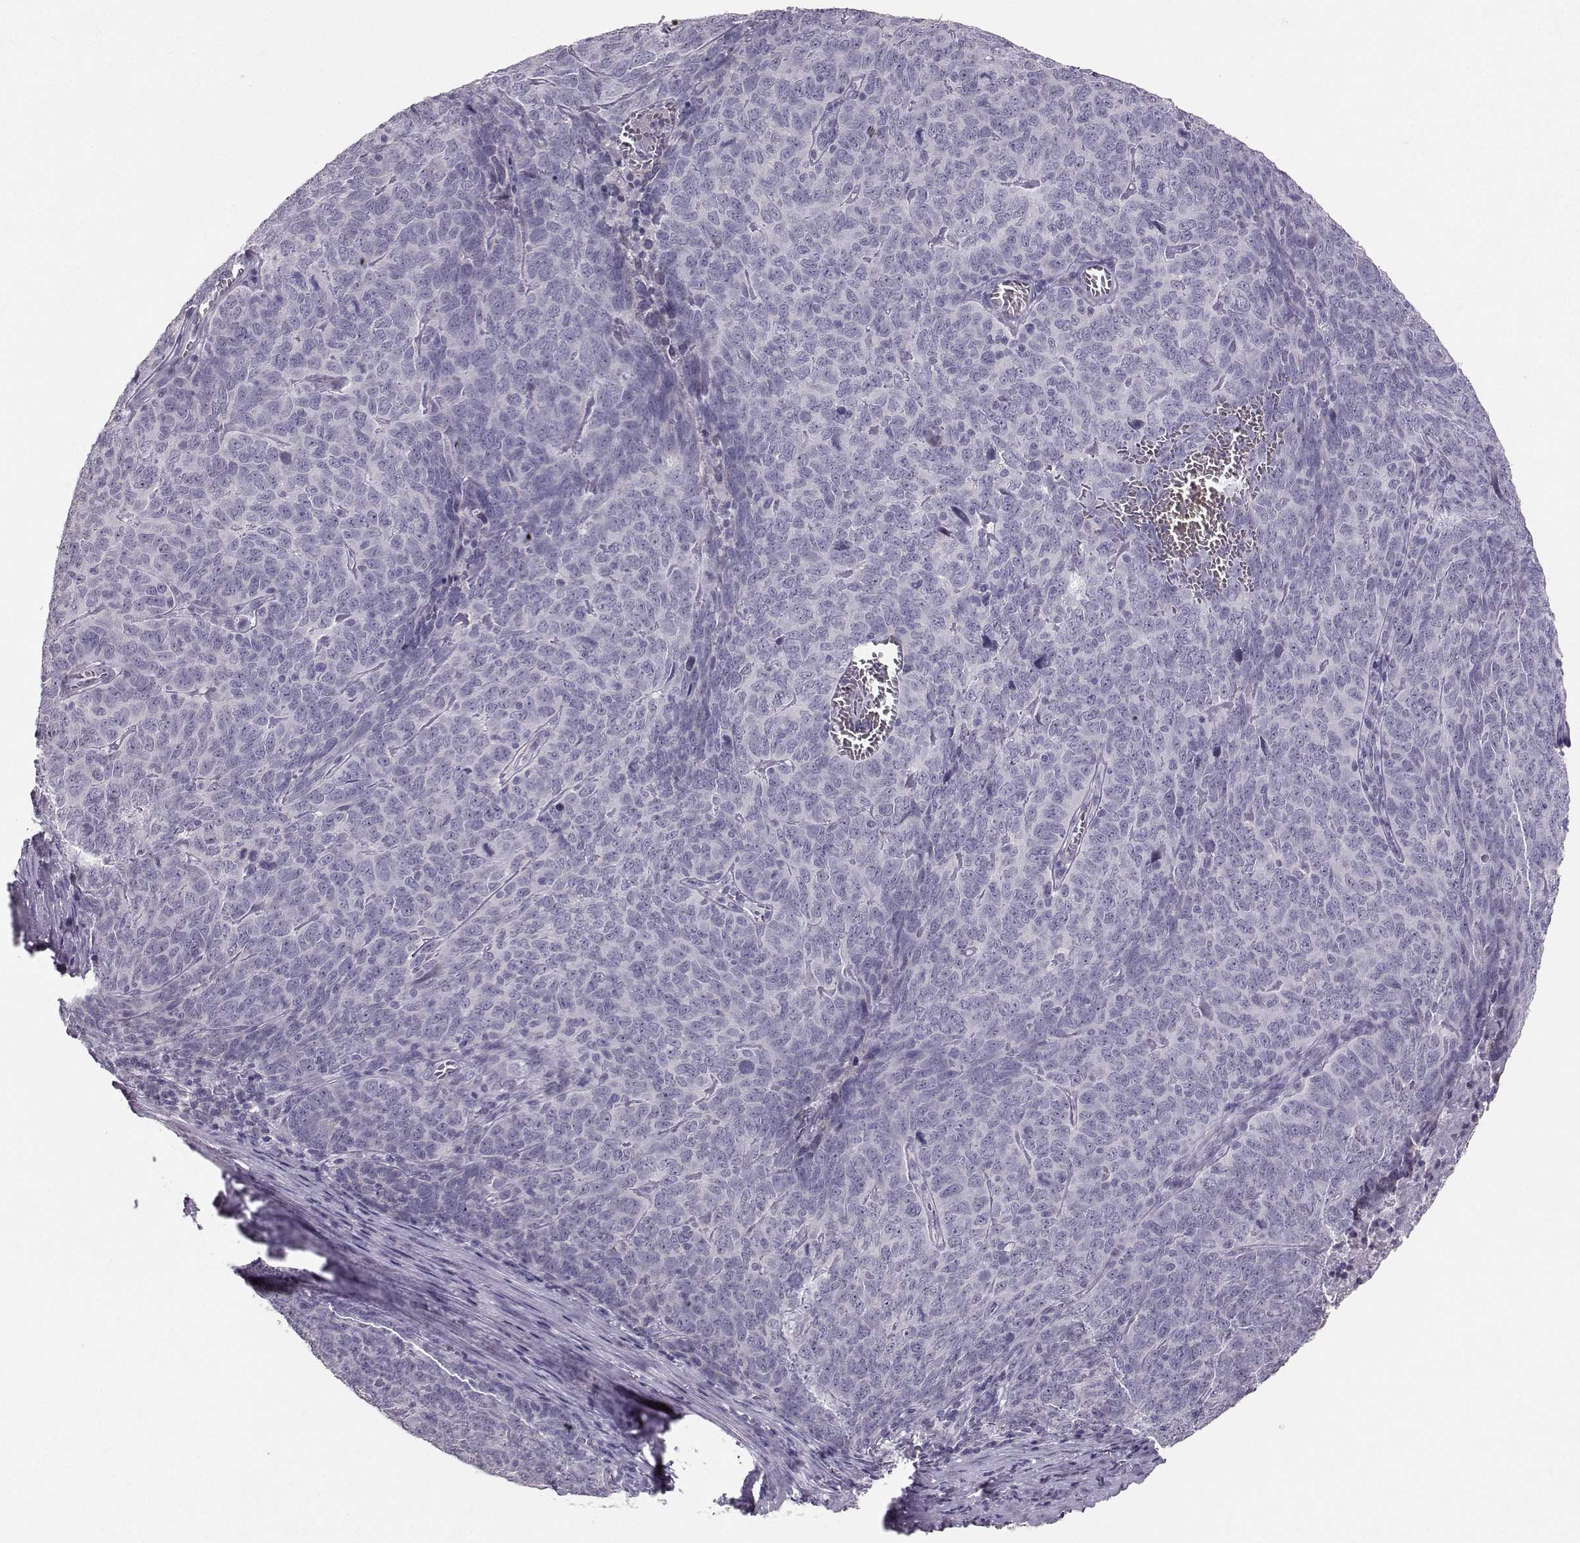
{"staining": {"intensity": "negative", "quantity": "none", "location": "none"}, "tissue": "skin cancer", "cell_type": "Tumor cells", "image_type": "cancer", "snomed": [{"axis": "morphology", "description": "Squamous cell carcinoma, NOS"}, {"axis": "topography", "description": "Skin"}, {"axis": "topography", "description": "Anal"}], "caption": "This is a histopathology image of immunohistochemistry (IHC) staining of skin cancer, which shows no staining in tumor cells.", "gene": "PKP2", "patient": {"sex": "female", "age": 51}}